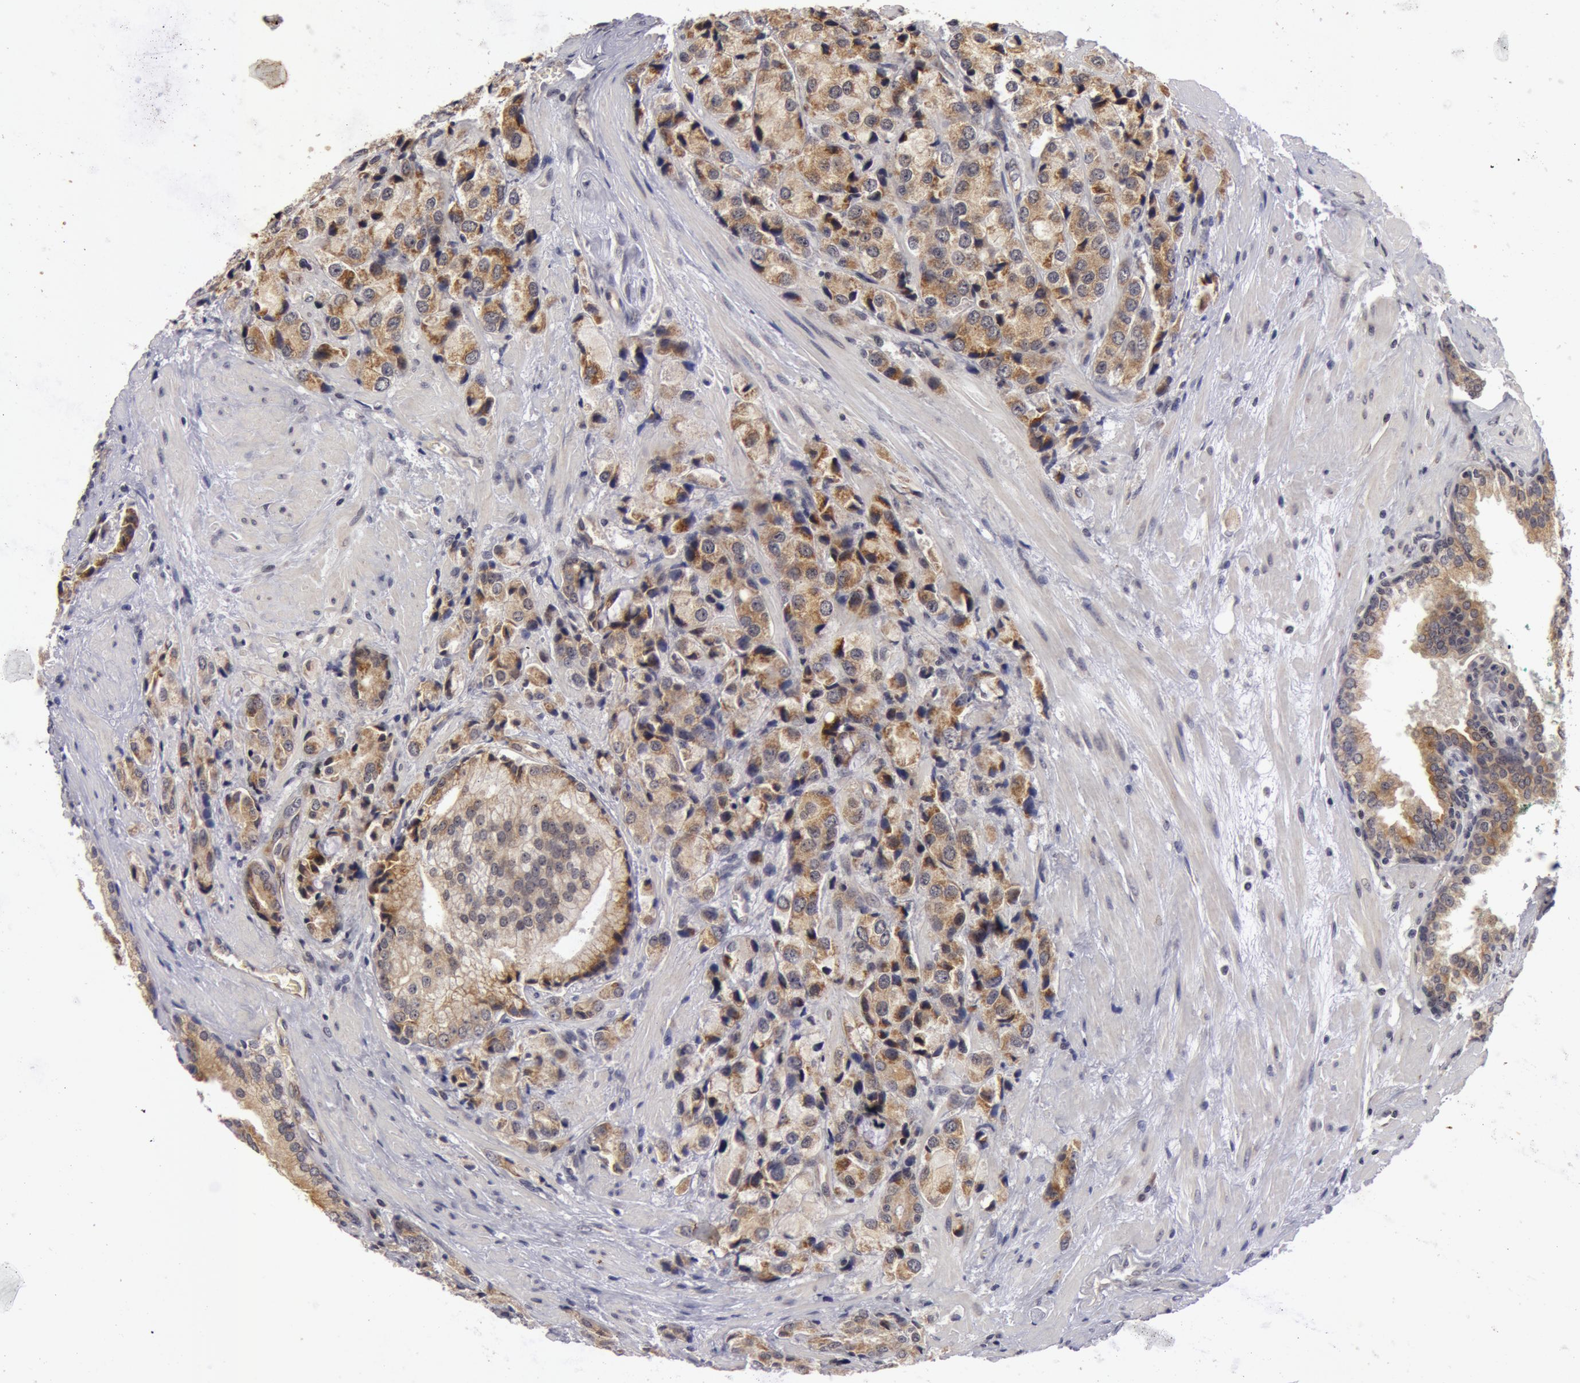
{"staining": {"intensity": "moderate", "quantity": "25%-75%", "location": "cytoplasmic/membranous"}, "tissue": "prostate cancer", "cell_type": "Tumor cells", "image_type": "cancer", "snomed": [{"axis": "morphology", "description": "Adenocarcinoma, Medium grade"}, {"axis": "topography", "description": "Prostate"}], "caption": "Immunohistochemical staining of human medium-grade adenocarcinoma (prostate) demonstrates moderate cytoplasmic/membranous protein expression in approximately 25%-75% of tumor cells.", "gene": "SYTL4", "patient": {"sex": "male", "age": 70}}